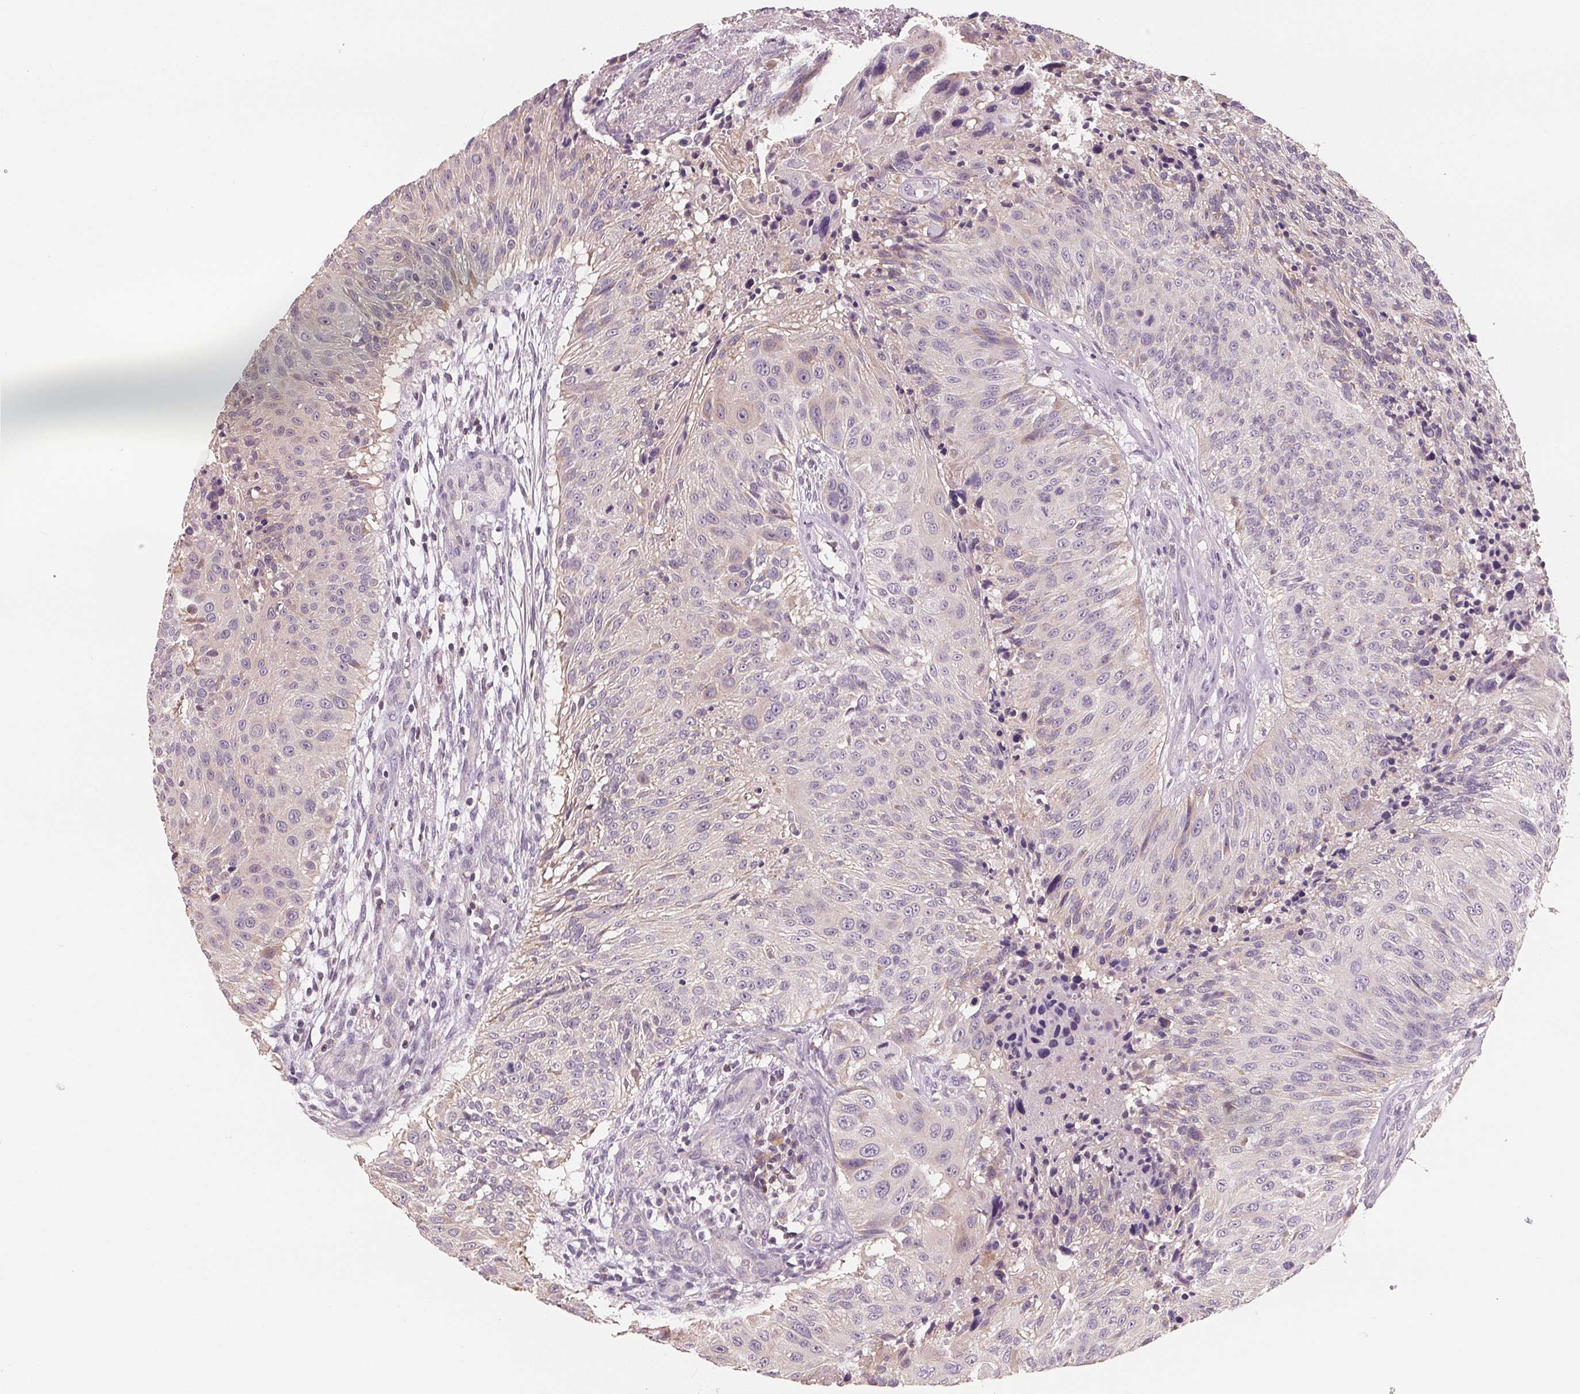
{"staining": {"intensity": "negative", "quantity": "none", "location": "none"}, "tissue": "urothelial cancer", "cell_type": "Tumor cells", "image_type": "cancer", "snomed": [{"axis": "morphology", "description": "Urothelial carcinoma, NOS"}, {"axis": "topography", "description": "Urinary bladder"}], "caption": "Urothelial cancer was stained to show a protein in brown. There is no significant positivity in tumor cells. (DAB immunohistochemistry (IHC) visualized using brightfield microscopy, high magnification).", "gene": "VTCN1", "patient": {"sex": "male", "age": 55}}